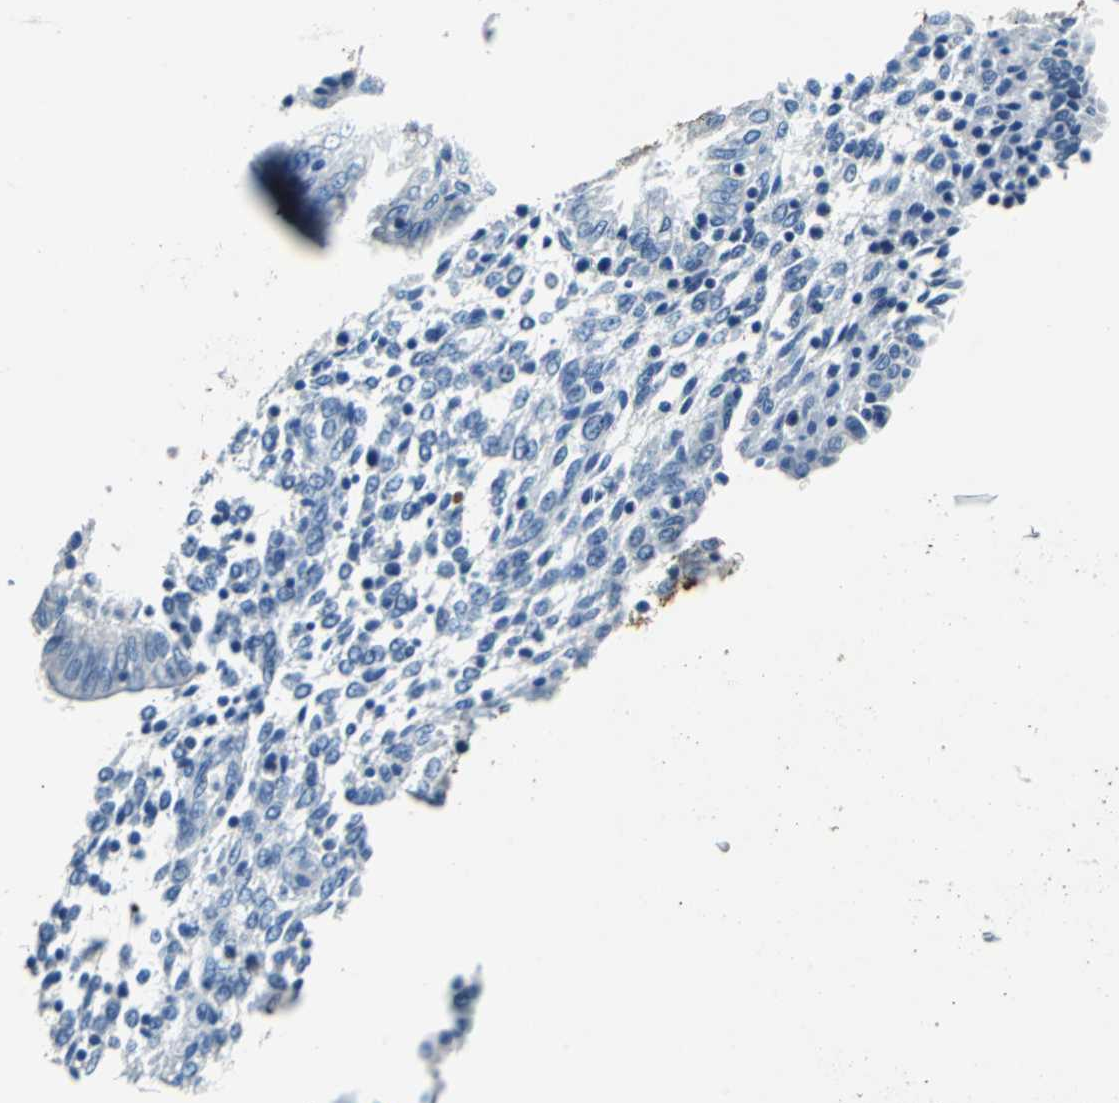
{"staining": {"intensity": "negative", "quantity": "none", "location": "none"}, "tissue": "endometrium", "cell_type": "Cells in endometrial stroma", "image_type": "normal", "snomed": [{"axis": "morphology", "description": "Normal tissue, NOS"}, {"axis": "topography", "description": "Endometrium"}], "caption": "Cells in endometrial stroma show no significant protein staining in benign endometrium.", "gene": "TEX264", "patient": {"sex": "female", "age": 33}}